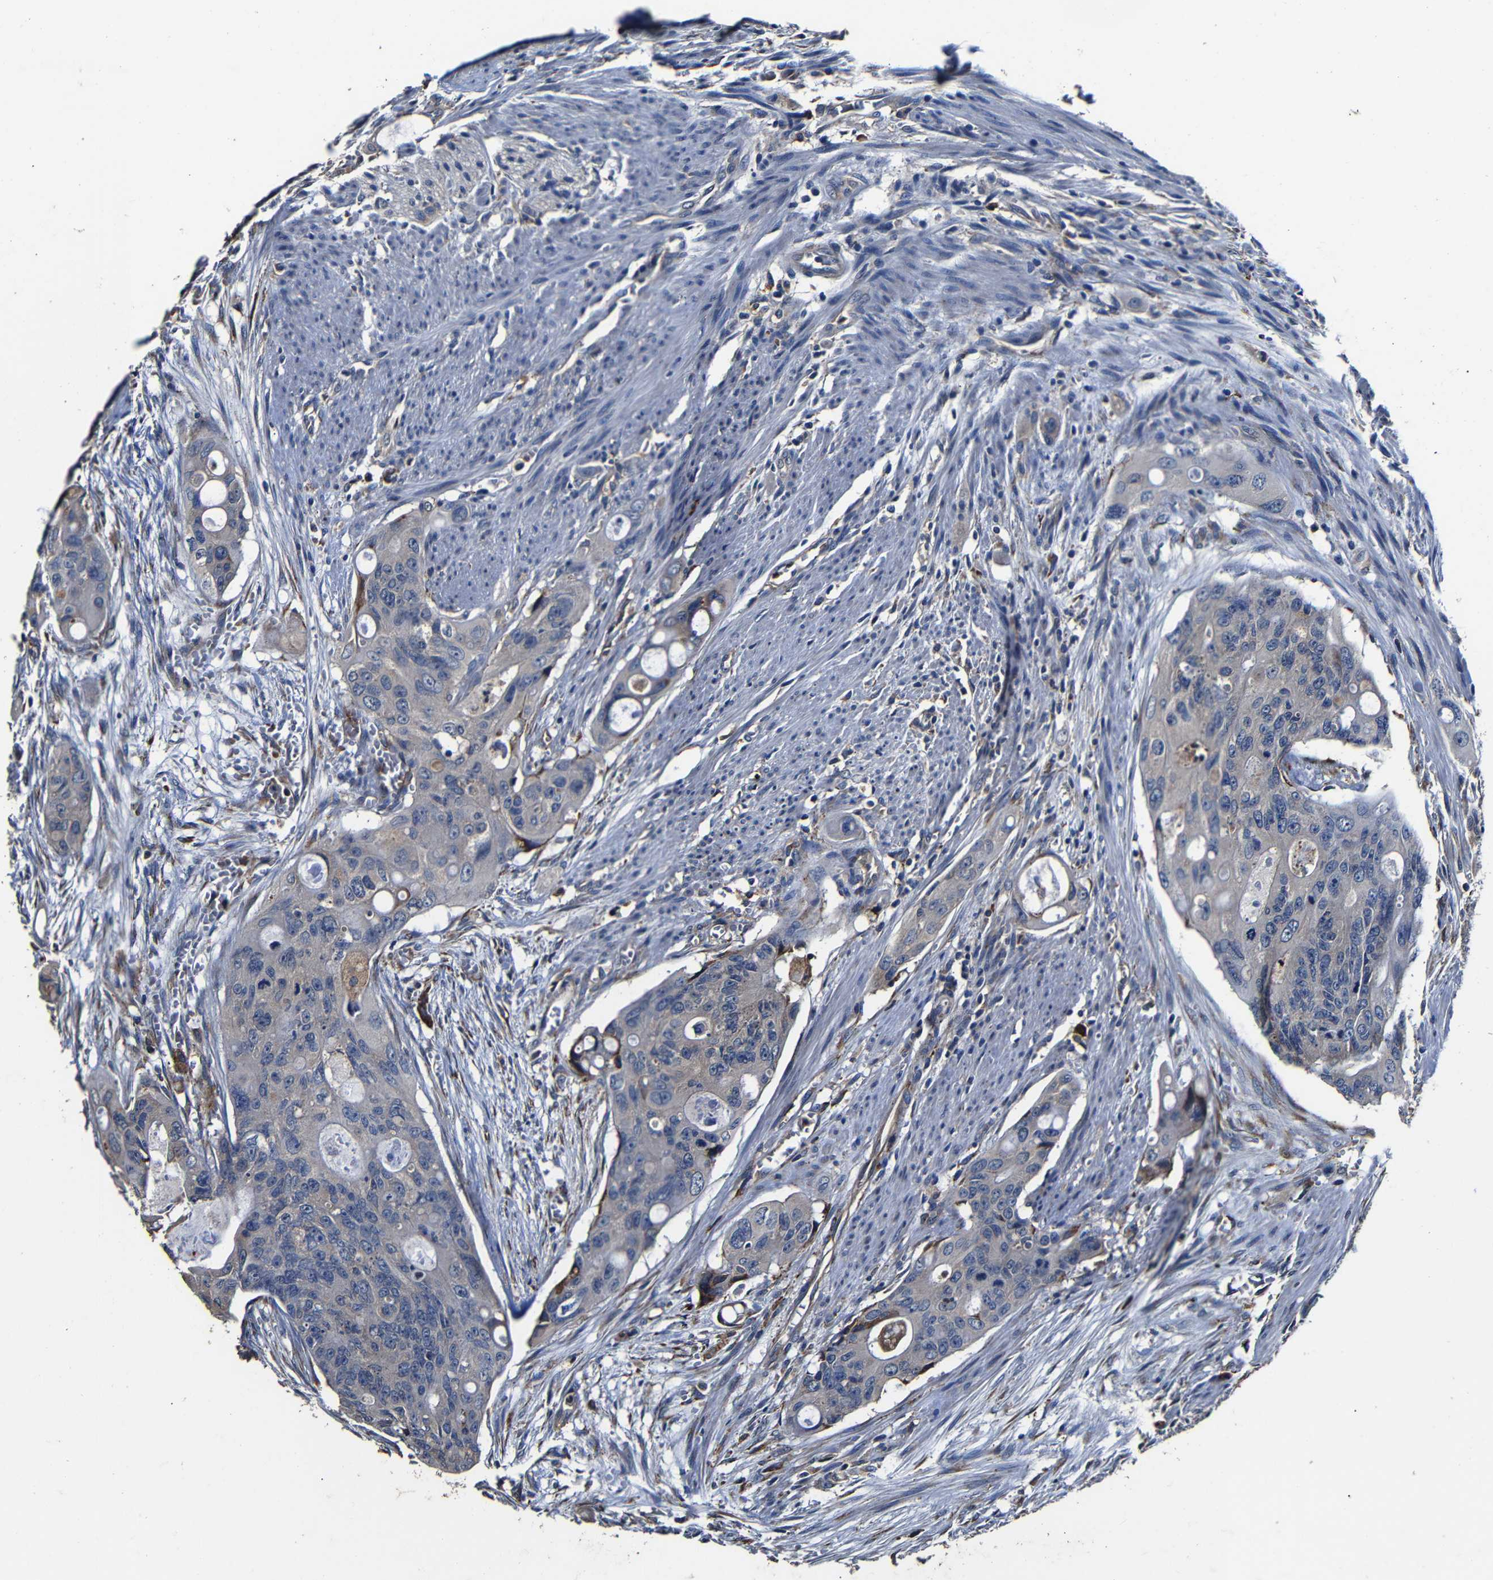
{"staining": {"intensity": "weak", "quantity": "<25%", "location": "cytoplasmic/membranous"}, "tissue": "colorectal cancer", "cell_type": "Tumor cells", "image_type": "cancer", "snomed": [{"axis": "morphology", "description": "Adenocarcinoma, NOS"}, {"axis": "topography", "description": "Colon"}], "caption": "A histopathology image of adenocarcinoma (colorectal) stained for a protein displays no brown staining in tumor cells.", "gene": "SCN9A", "patient": {"sex": "female", "age": 57}}